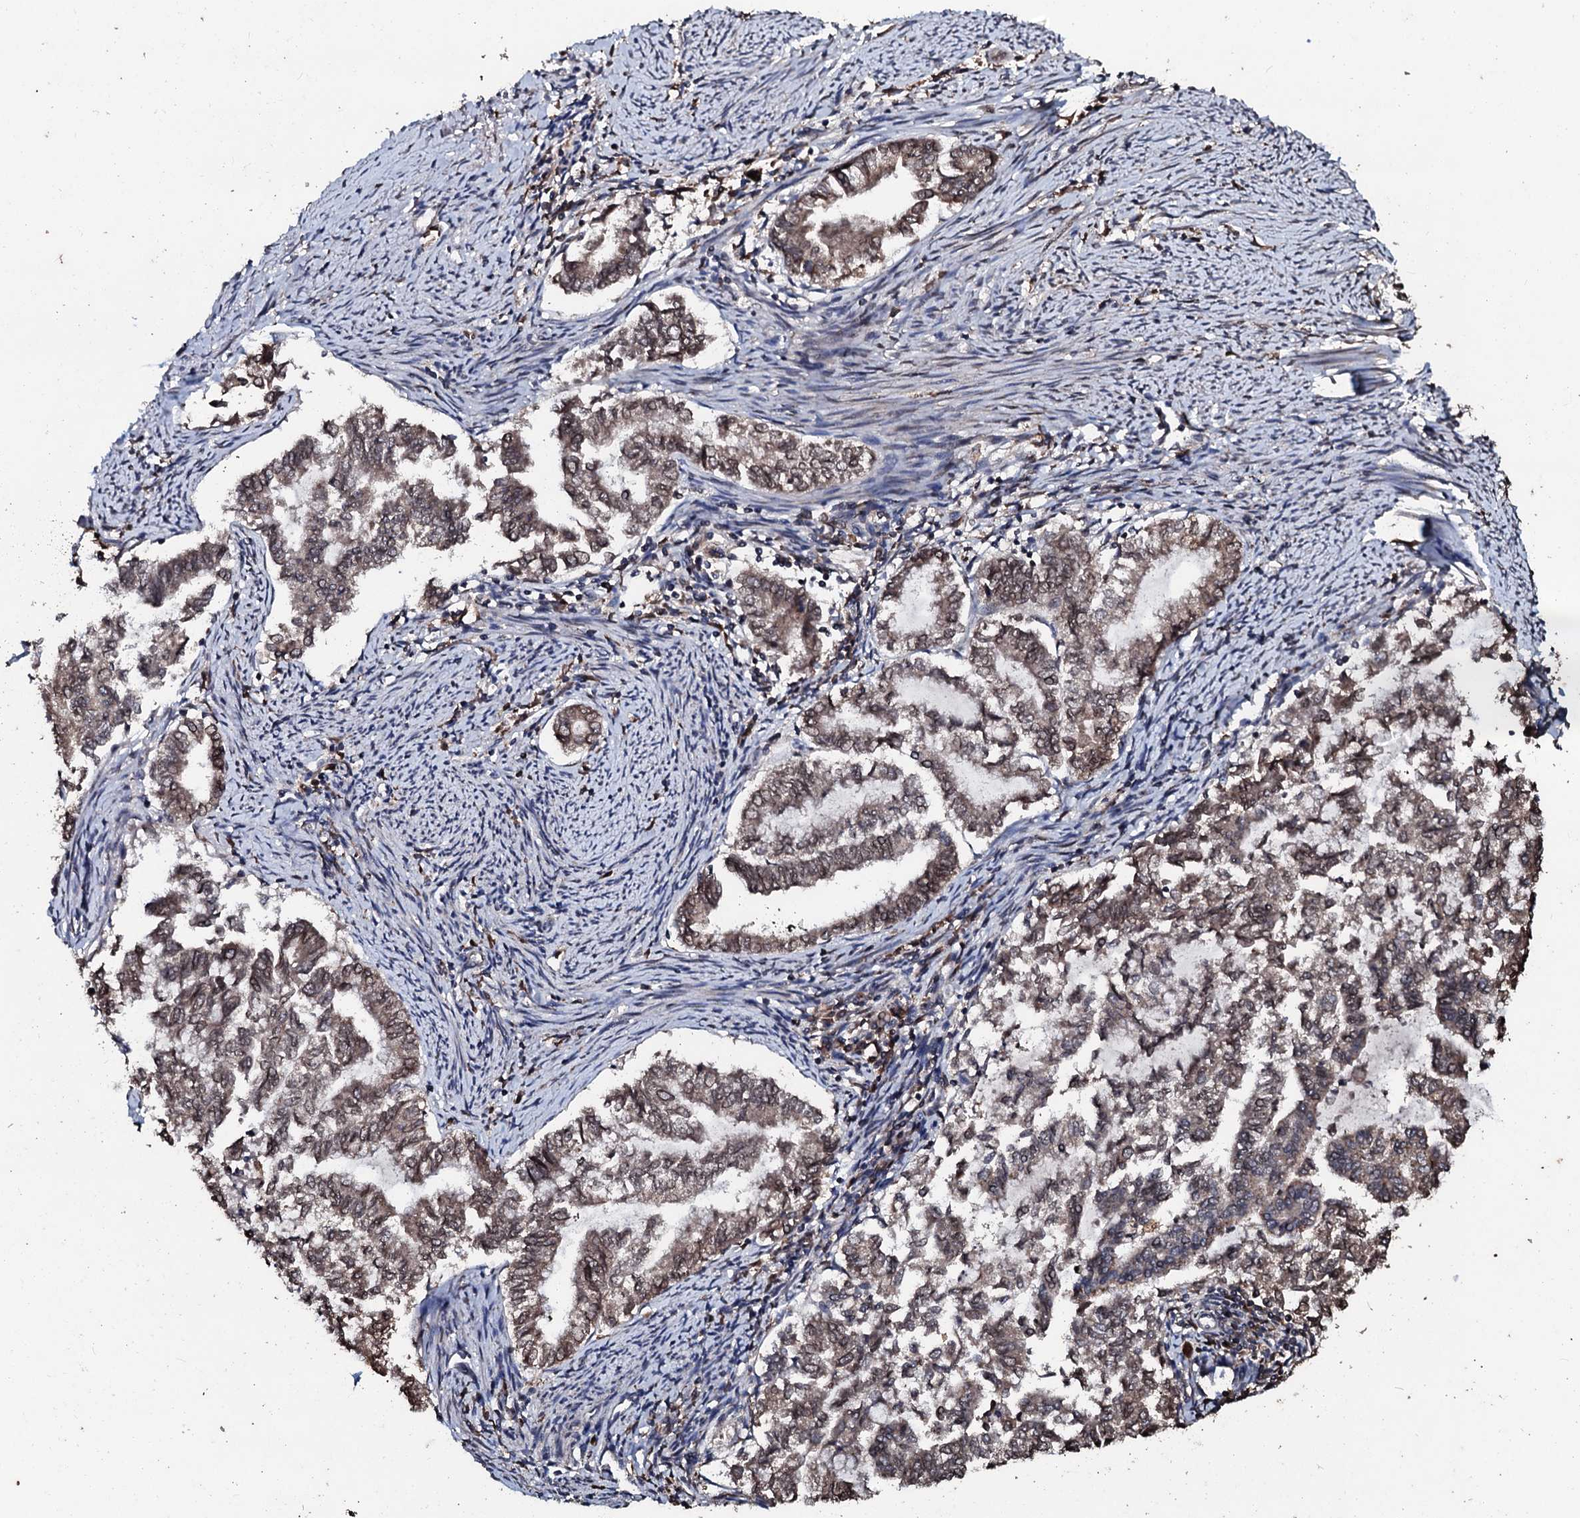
{"staining": {"intensity": "moderate", "quantity": "25%-75%", "location": "cytoplasmic/membranous"}, "tissue": "endometrial cancer", "cell_type": "Tumor cells", "image_type": "cancer", "snomed": [{"axis": "morphology", "description": "Adenocarcinoma, NOS"}, {"axis": "topography", "description": "Endometrium"}], "caption": "A brown stain labels moderate cytoplasmic/membranous positivity of a protein in endometrial cancer (adenocarcinoma) tumor cells.", "gene": "SDHAF2", "patient": {"sex": "female", "age": 79}}